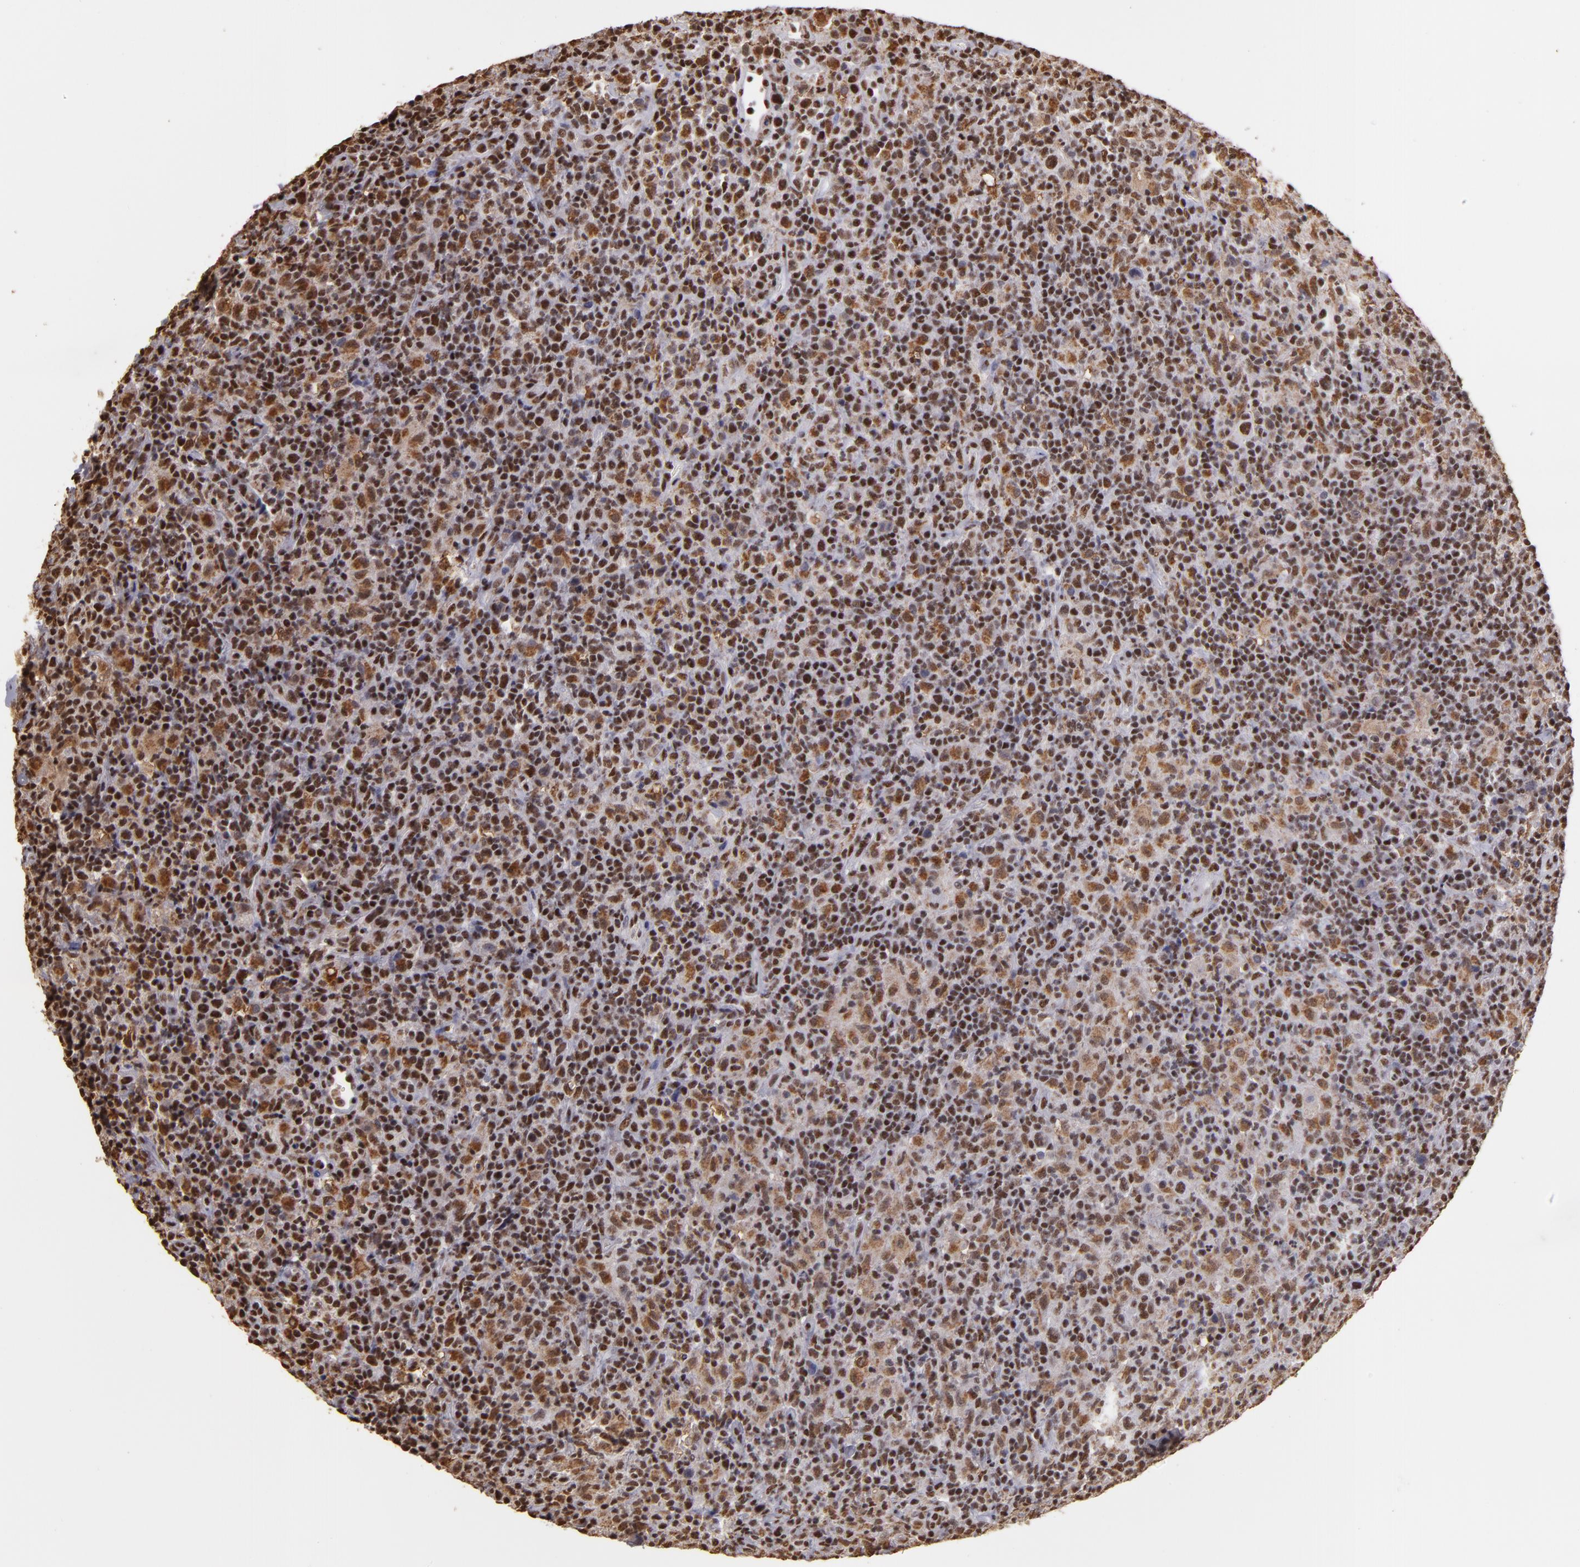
{"staining": {"intensity": "moderate", "quantity": ">75%", "location": "nuclear"}, "tissue": "lymphoma", "cell_type": "Tumor cells", "image_type": "cancer", "snomed": [{"axis": "morphology", "description": "Hodgkin's disease, NOS"}, {"axis": "topography", "description": "Lymph node"}], "caption": "DAB immunohistochemical staining of human Hodgkin's disease shows moderate nuclear protein expression in approximately >75% of tumor cells.", "gene": "SP1", "patient": {"sex": "male", "age": 65}}